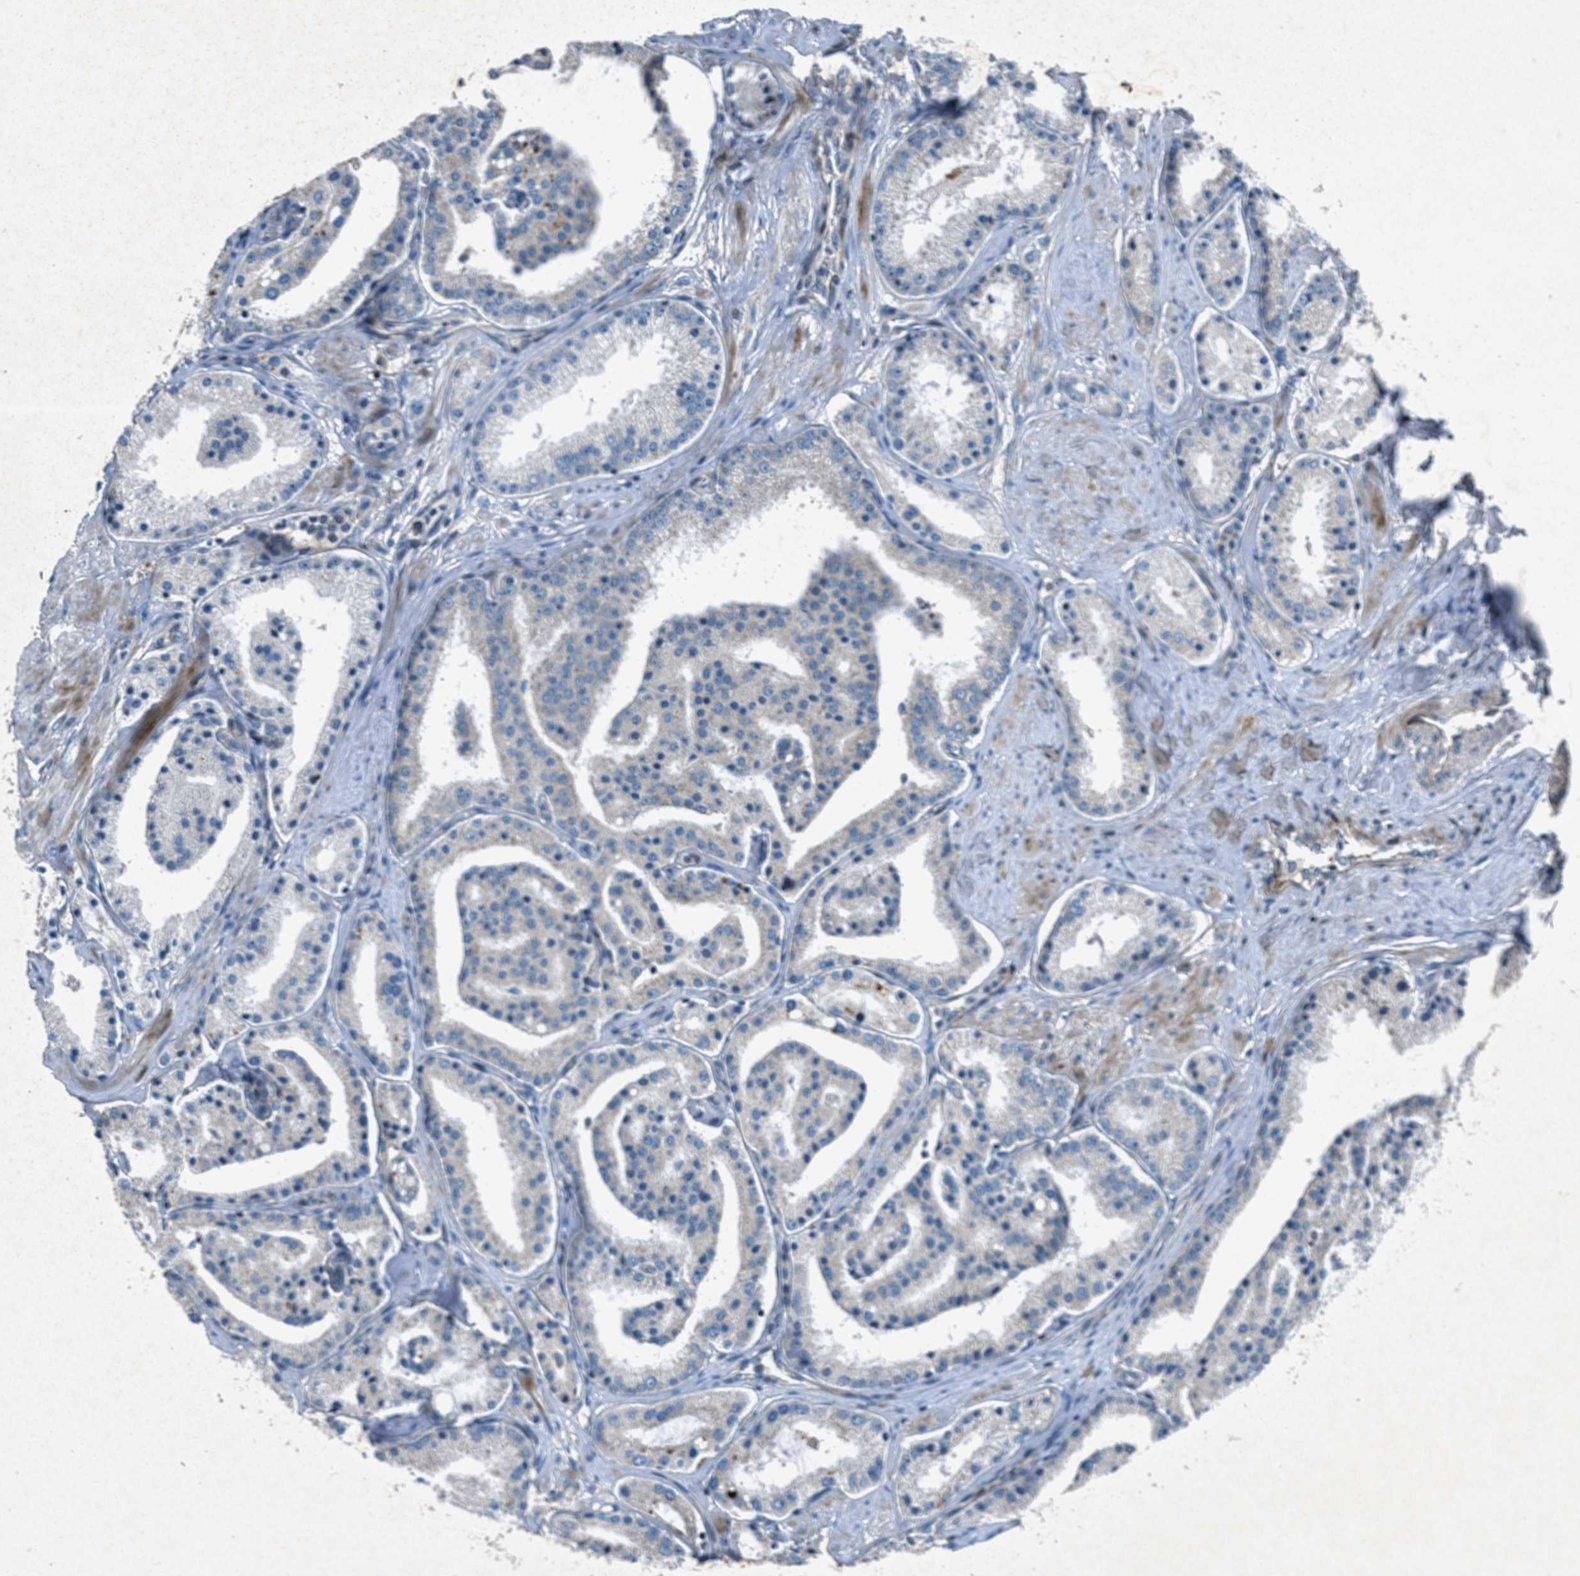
{"staining": {"intensity": "negative", "quantity": "none", "location": "none"}, "tissue": "prostate cancer", "cell_type": "Tumor cells", "image_type": "cancer", "snomed": [{"axis": "morphology", "description": "Adenocarcinoma, Low grade"}, {"axis": "topography", "description": "Prostate"}], "caption": "Immunohistochemistry of prostate low-grade adenocarcinoma demonstrates no positivity in tumor cells. The staining was performed using DAB to visualize the protein expression in brown, while the nuclei were stained in blue with hematoxylin (Magnification: 20x).", "gene": "CLEC2D", "patient": {"sex": "male", "age": 63}}